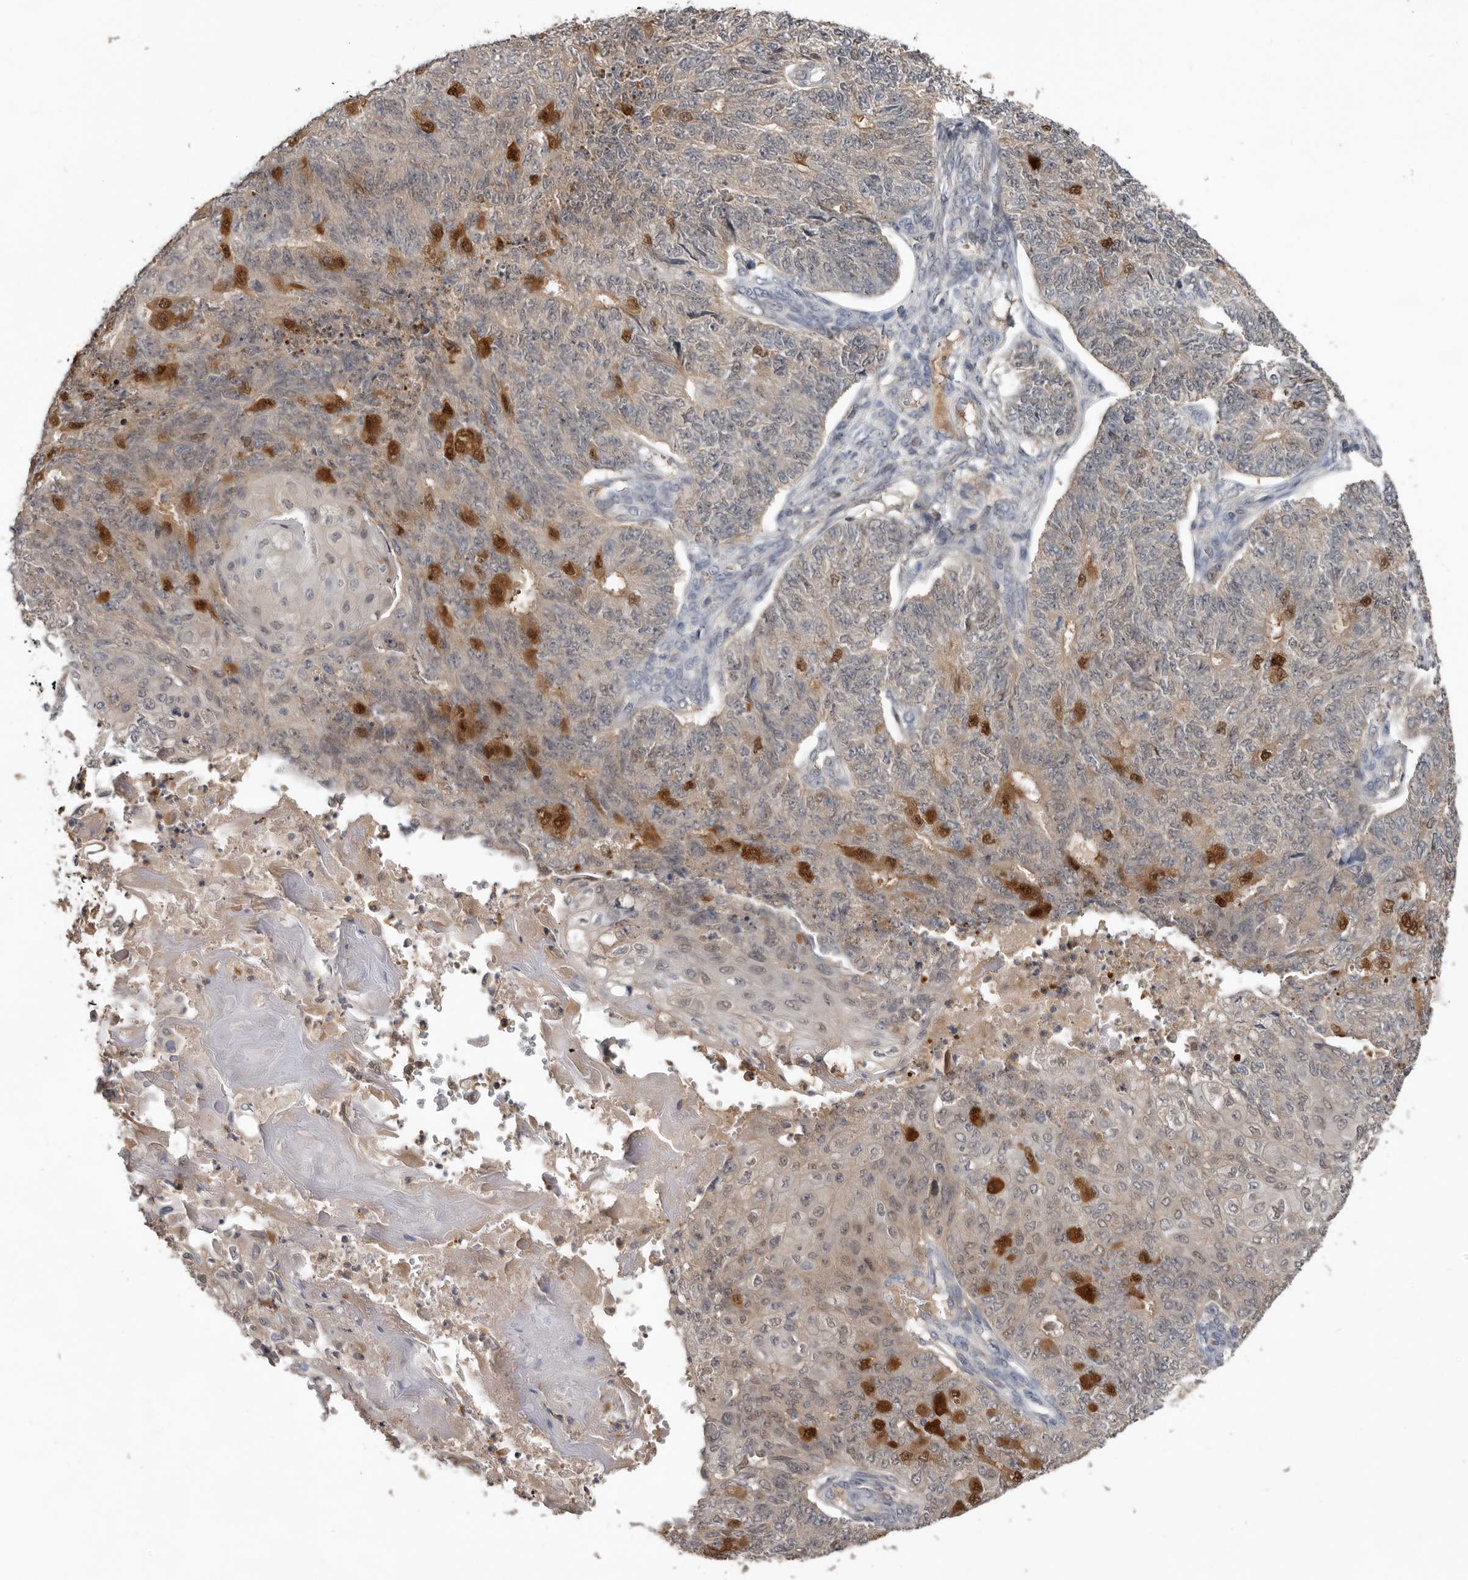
{"staining": {"intensity": "weak", "quantity": "25%-75%", "location": "cytoplasmic/membranous,nuclear"}, "tissue": "endometrial cancer", "cell_type": "Tumor cells", "image_type": "cancer", "snomed": [{"axis": "morphology", "description": "Adenocarcinoma, NOS"}, {"axis": "topography", "description": "Endometrium"}], "caption": "High-magnification brightfield microscopy of adenocarcinoma (endometrial) stained with DAB (brown) and counterstained with hematoxylin (blue). tumor cells exhibit weak cytoplasmic/membranous and nuclear staining is appreciated in about25%-75% of cells.", "gene": "RBKS", "patient": {"sex": "female", "age": 32}}